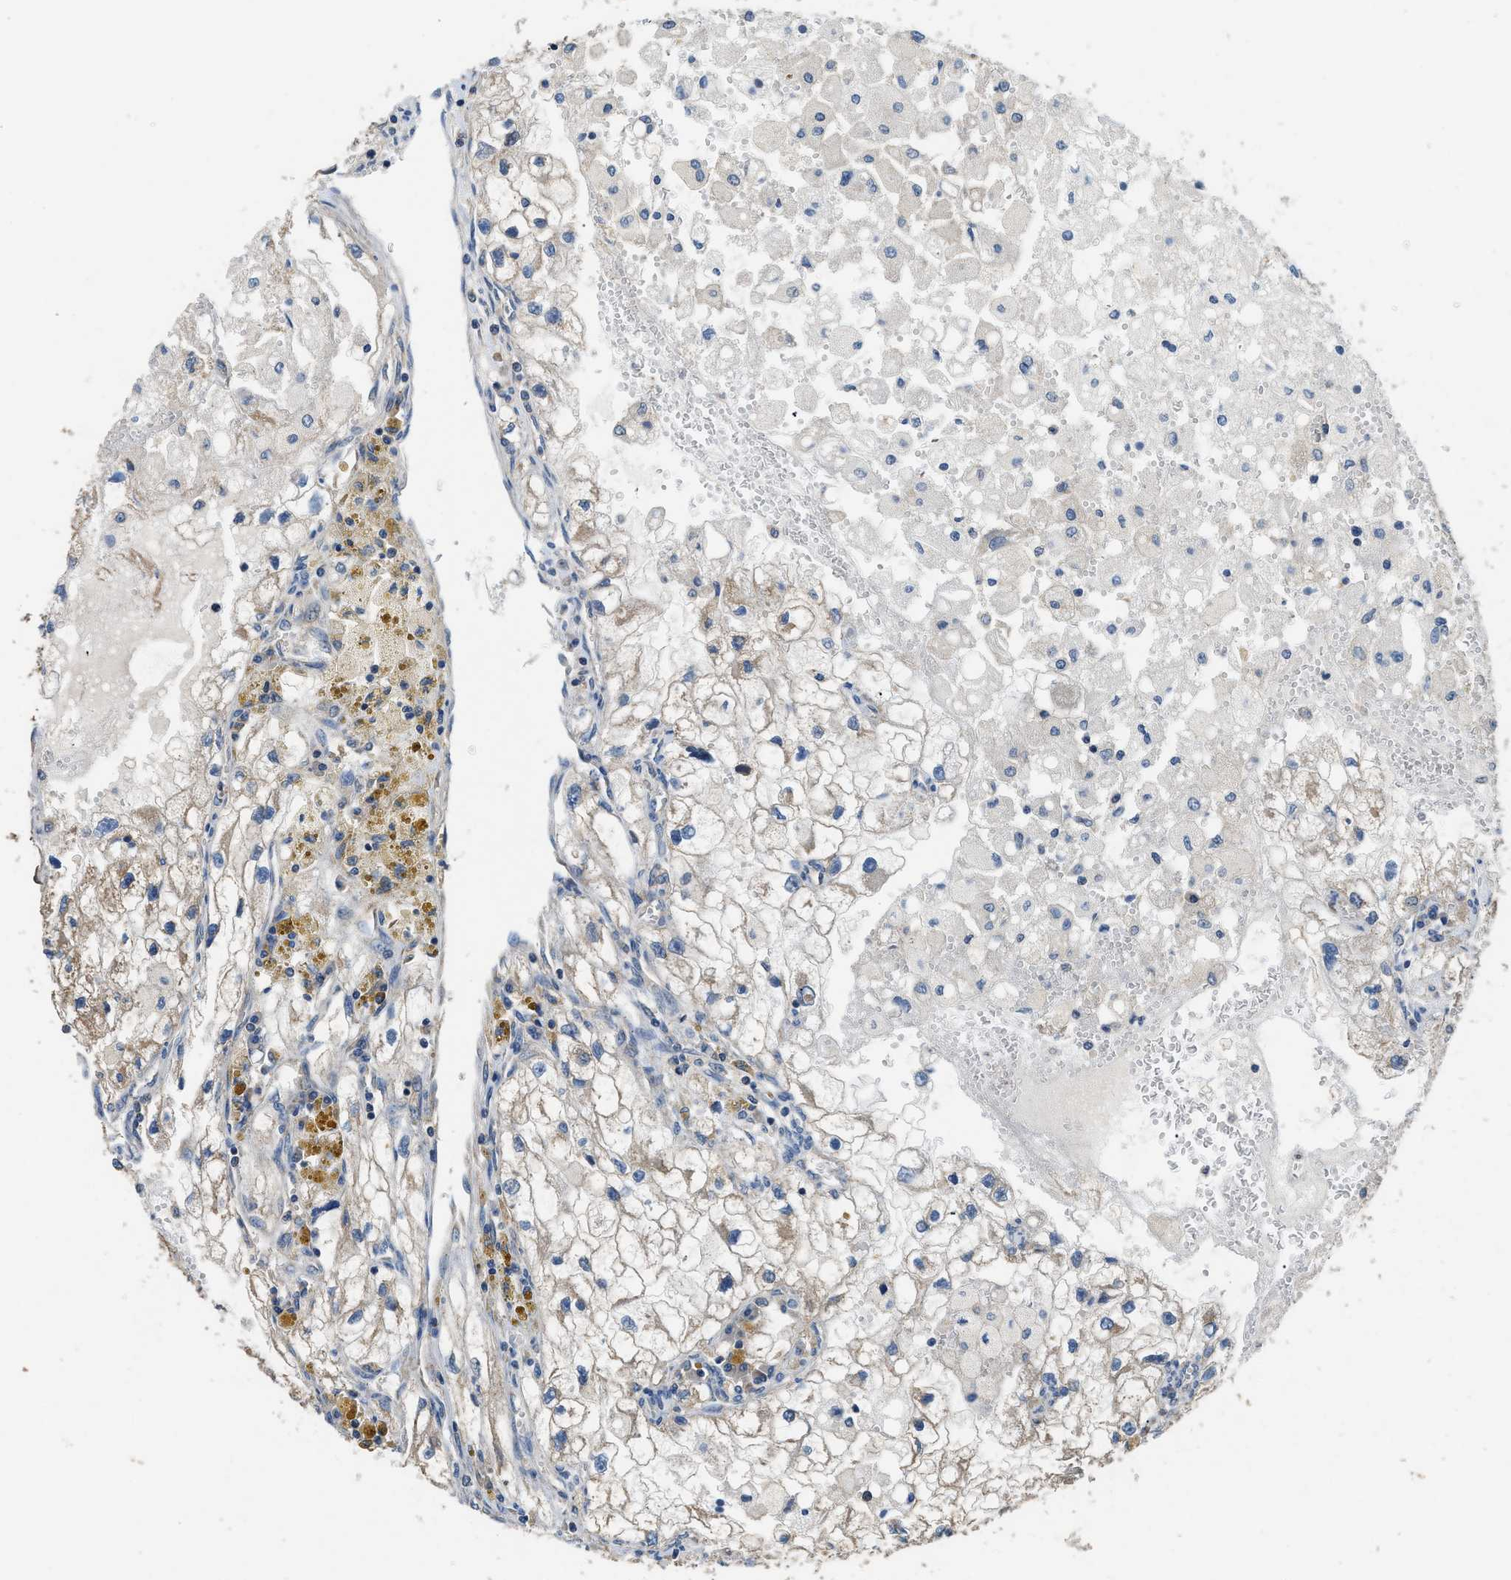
{"staining": {"intensity": "weak", "quantity": "<25%", "location": "cytoplasmic/membranous"}, "tissue": "renal cancer", "cell_type": "Tumor cells", "image_type": "cancer", "snomed": [{"axis": "morphology", "description": "Adenocarcinoma, NOS"}, {"axis": "topography", "description": "Kidney"}], "caption": "There is no significant staining in tumor cells of adenocarcinoma (renal). (DAB (3,3'-diaminobenzidine) immunohistochemistry (IHC) visualized using brightfield microscopy, high magnification).", "gene": "SSH2", "patient": {"sex": "female", "age": 70}}